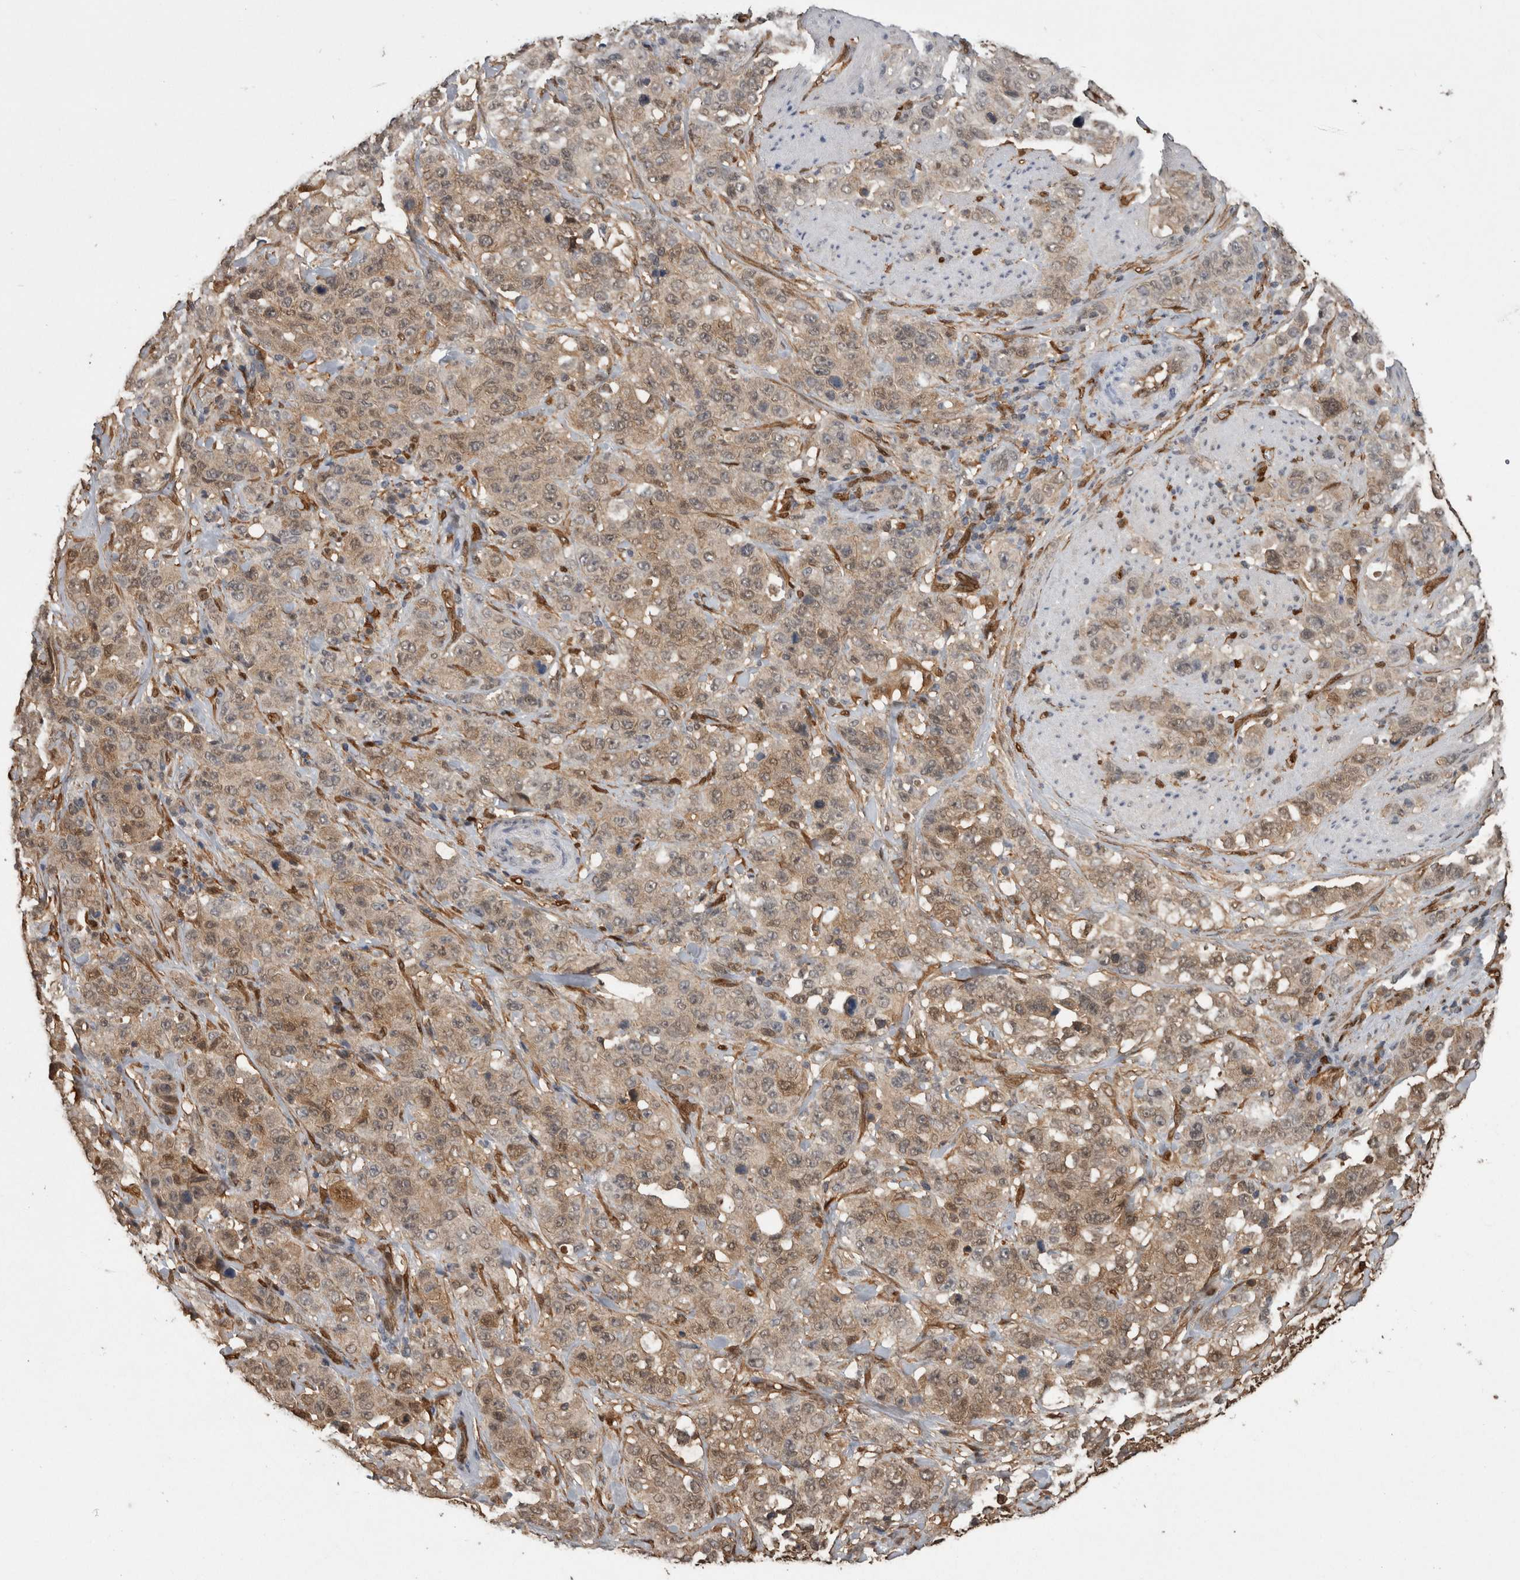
{"staining": {"intensity": "weak", "quantity": "25%-75%", "location": "nuclear"}, "tissue": "stomach cancer", "cell_type": "Tumor cells", "image_type": "cancer", "snomed": [{"axis": "morphology", "description": "Adenocarcinoma, NOS"}, {"axis": "topography", "description": "Stomach"}], "caption": "The photomicrograph displays a brown stain indicating the presence of a protein in the nuclear of tumor cells in adenocarcinoma (stomach). Nuclei are stained in blue.", "gene": "LXN", "patient": {"sex": "male", "age": 48}}